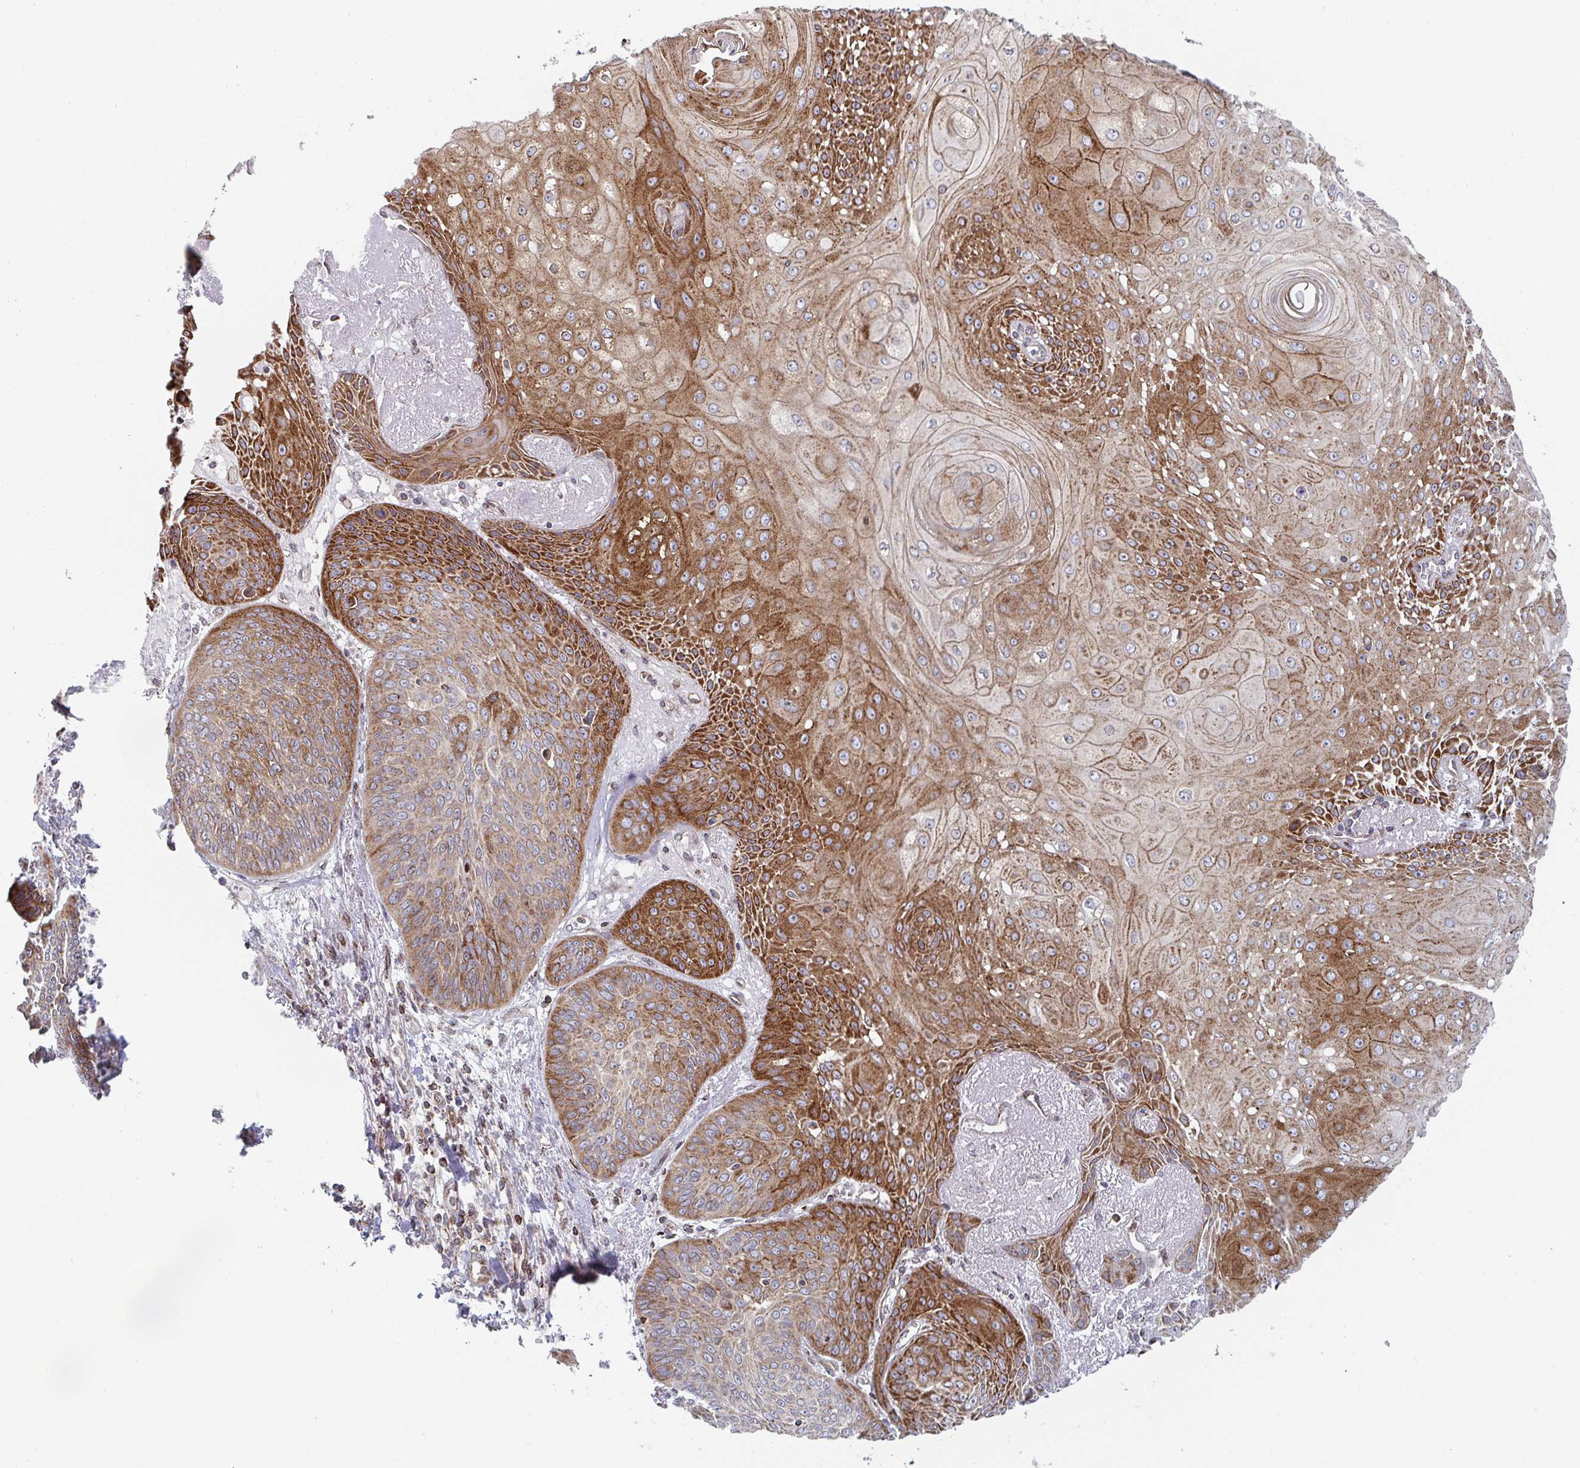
{"staining": {"intensity": "strong", "quantity": ">75%", "location": "cytoplasmic/membranous"}, "tissue": "lung cancer", "cell_type": "Tumor cells", "image_type": "cancer", "snomed": [{"axis": "morphology", "description": "Squamous cell carcinoma, NOS"}, {"axis": "topography", "description": "Lung"}], "caption": "The immunohistochemical stain highlights strong cytoplasmic/membranous expression in tumor cells of lung squamous cell carcinoma tissue.", "gene": "STARD8", "patient": {"sex": "male", "age": 74}}